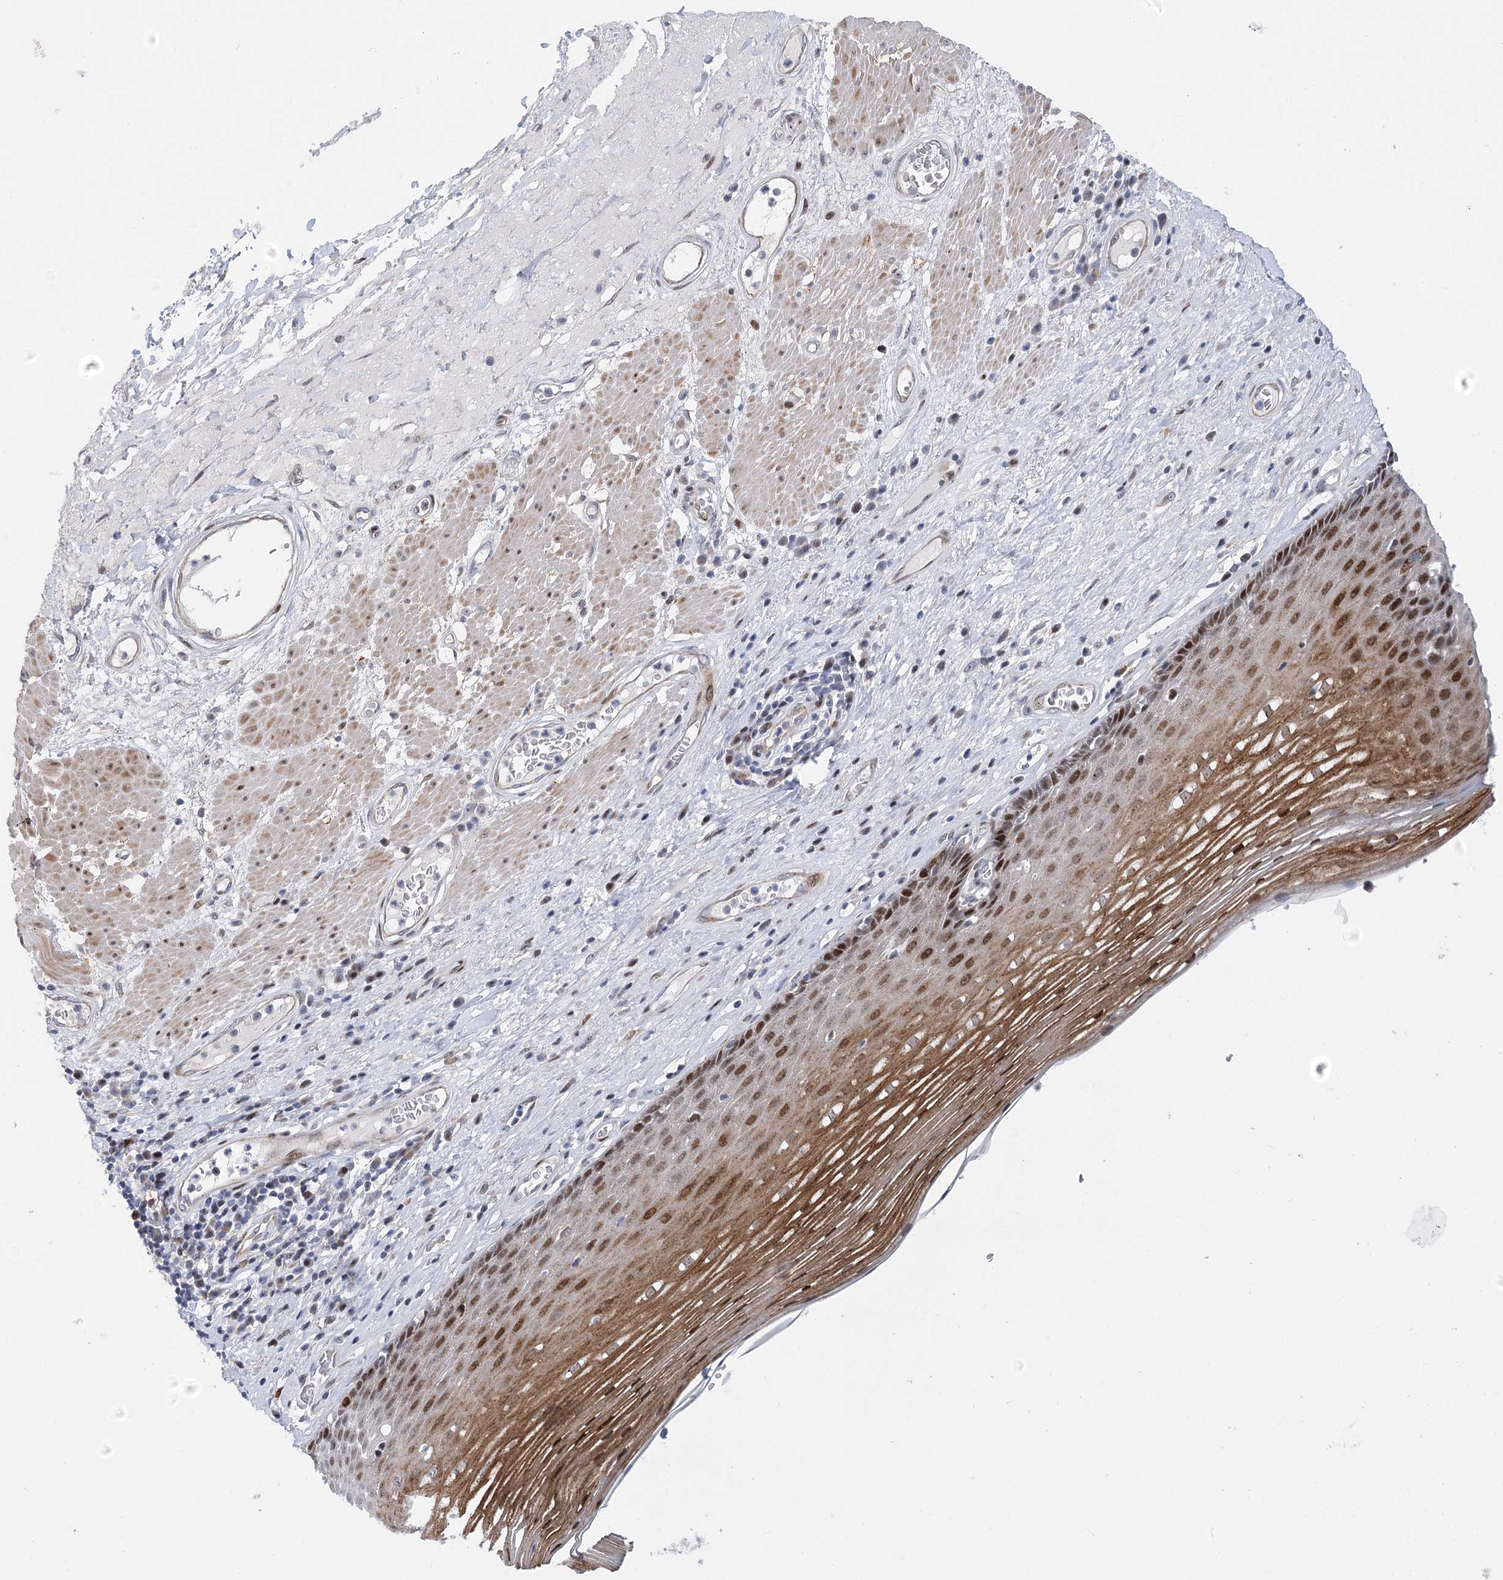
{"staining": {"intensity": "strong", "quantity": ">75%", "location": "cytoplasmic/membranous,nuclear"}, "tissue": "esophagus", "cell_type": "Squamous epithelial cells", "image_type": "normal", "snomed": [{"axis": "morphology", "description": "Normal tissue, NOS"}, {"axis": "topography", "description": "Esophagus"}], "caption": "Immunohistochemical staining of unremarkable human esophagus shows >75% levels of strong cytoplasmic/membranous,nuclear protein staining in approximately >75% of squamous epithelial cells. The protein of interest is stained brown, and the nuclei are stained in blue (DAB (3,3'-diaminobenzidine) IHC with brightfield microscopy, high magnification).", "gene": "CAMTA1", "patient": {"sex": "male", "age": 62}}